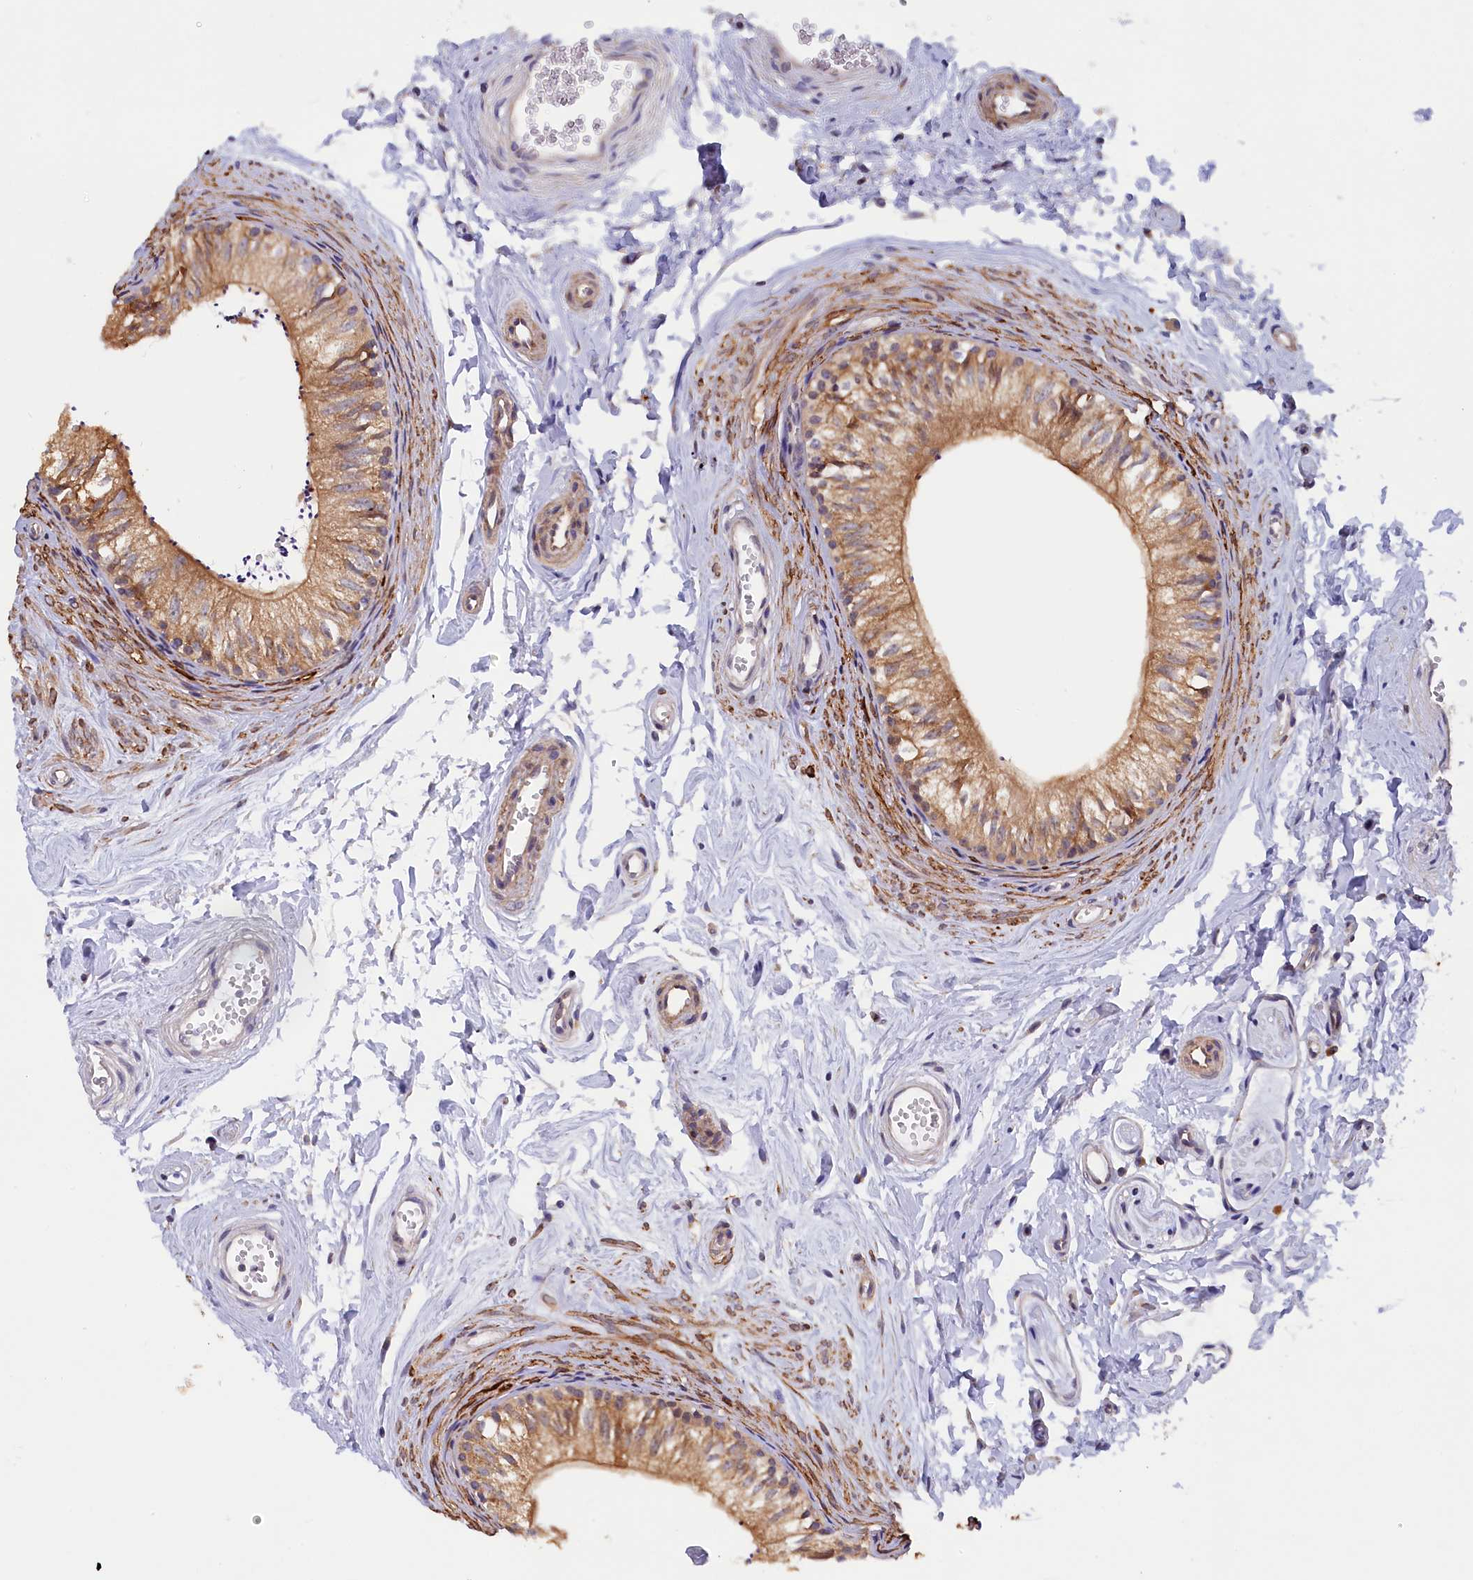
{"staining": {"intensity": "moderate", "quantity": ">75%", "location": "cytoplasmic/membranous"}, "tissue": "epididymis", "cell_type": "Glandular cells", "image_type": "normal", "snomed": [{"axis": "morphology", "description": "Normal tissue, NOS"}, {"axis": "topography", "description": "Epididymis"}], "caption": "A brown stain labels moderate cytoplasmic/membranous staining of a protein in glandular cells of normal epididymis.", "gene": "JPT2", "patient": {"sex": "male", "age": 56}}